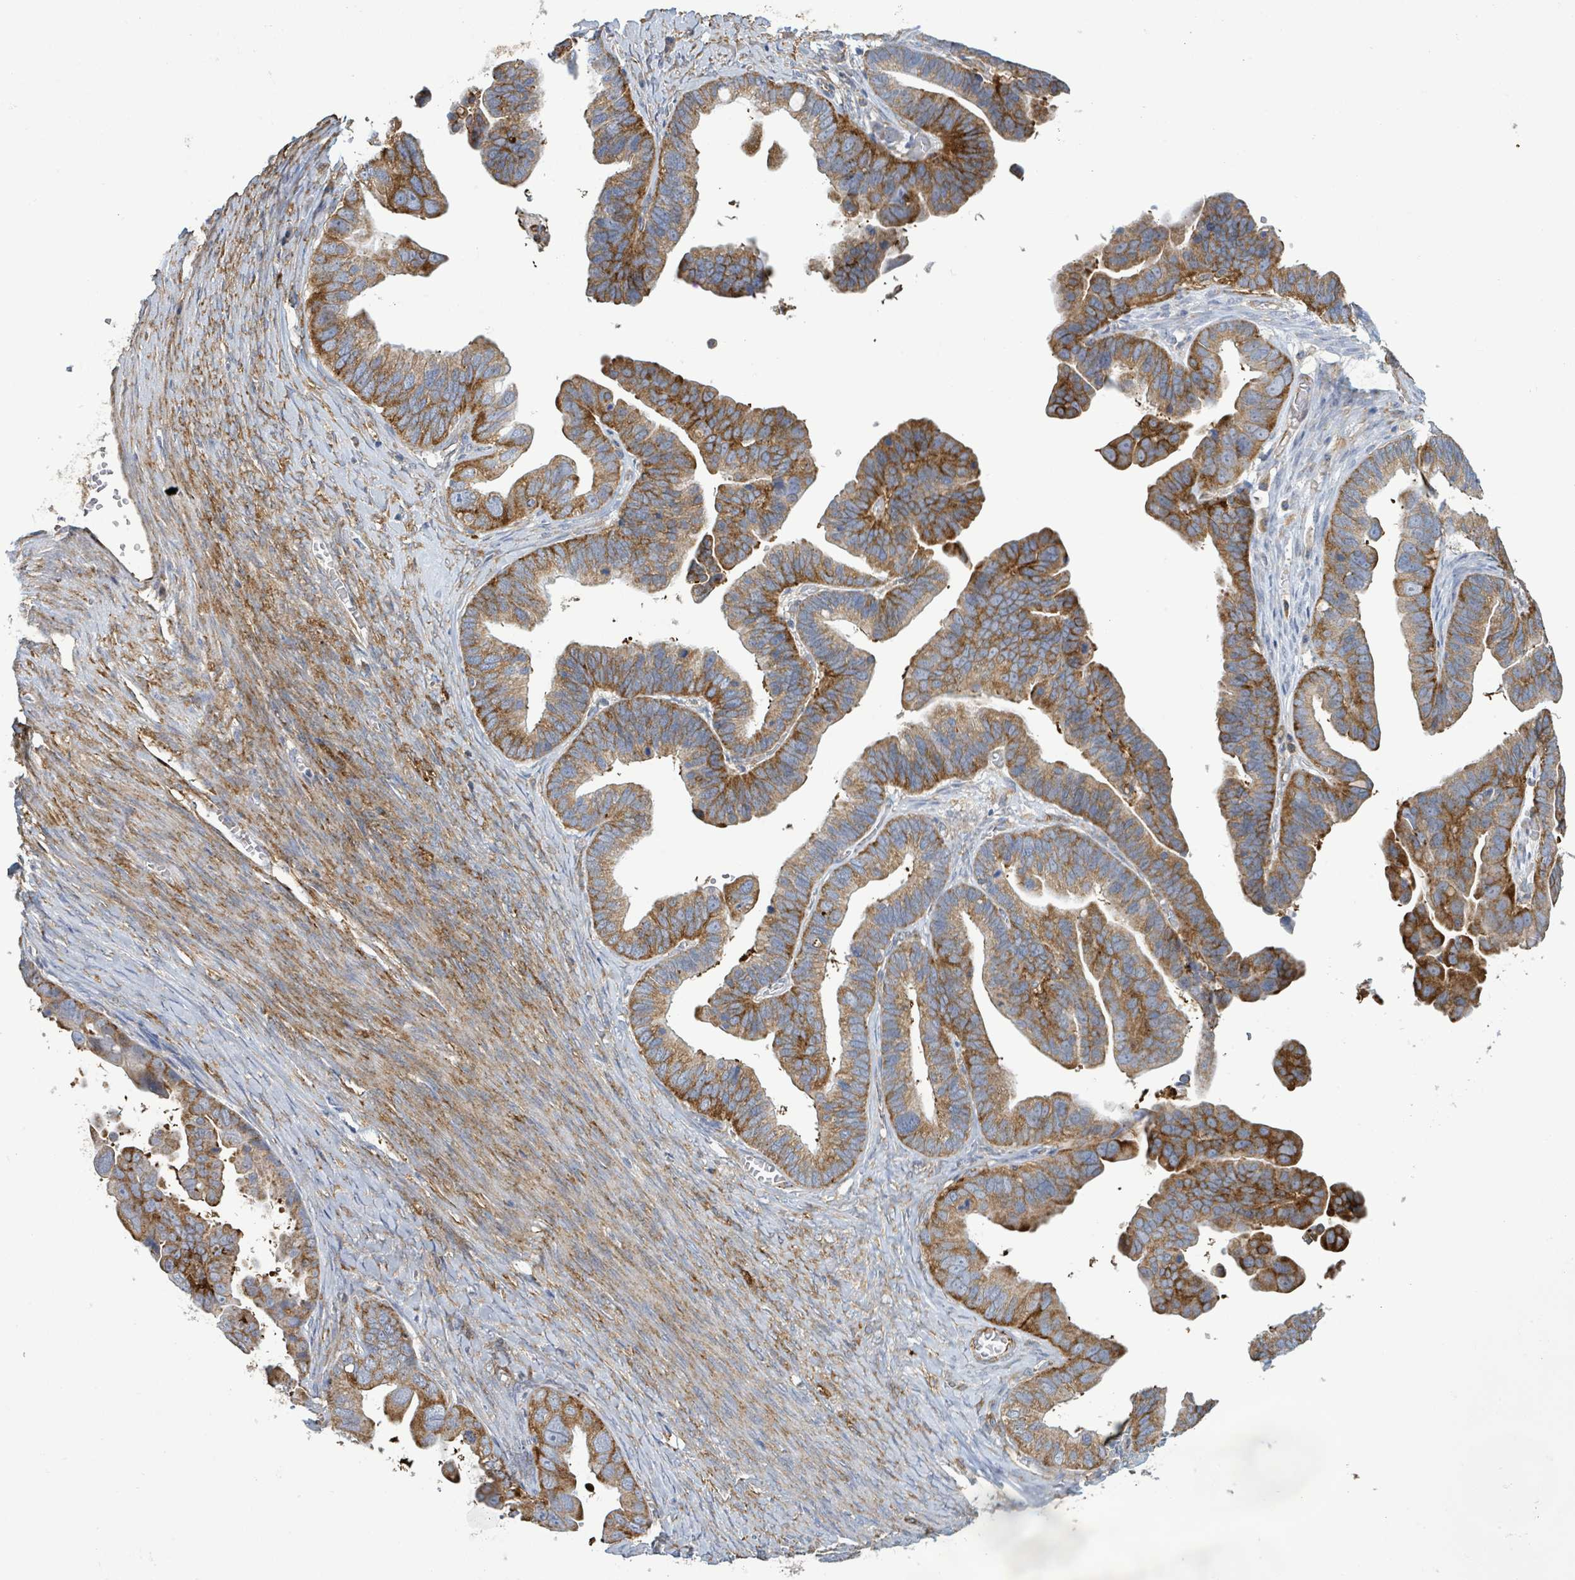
{"staining": {"intensity": "strong", "quantity": ">75%", "location": "cytoplasmic/membranous"}, "tissue": "ovarian cancer", "cell_type": "Tumor cells", "image_type": "cancer", "snomed": [{"axis": "morphology", "description": "Cystadenocarcinoma, serous, NOS"}, {"axis": "topography", "description": "Ovary"}], "caption": "Ovarian cancer (serous cystadenocarcinoma) stained with a brown dye displays strong cytoplasmic/membranous positive positivity in approximately >75% of tumor cells.", "gene": "EGFL7", "patient": {"sex": "female", "age": 56}}